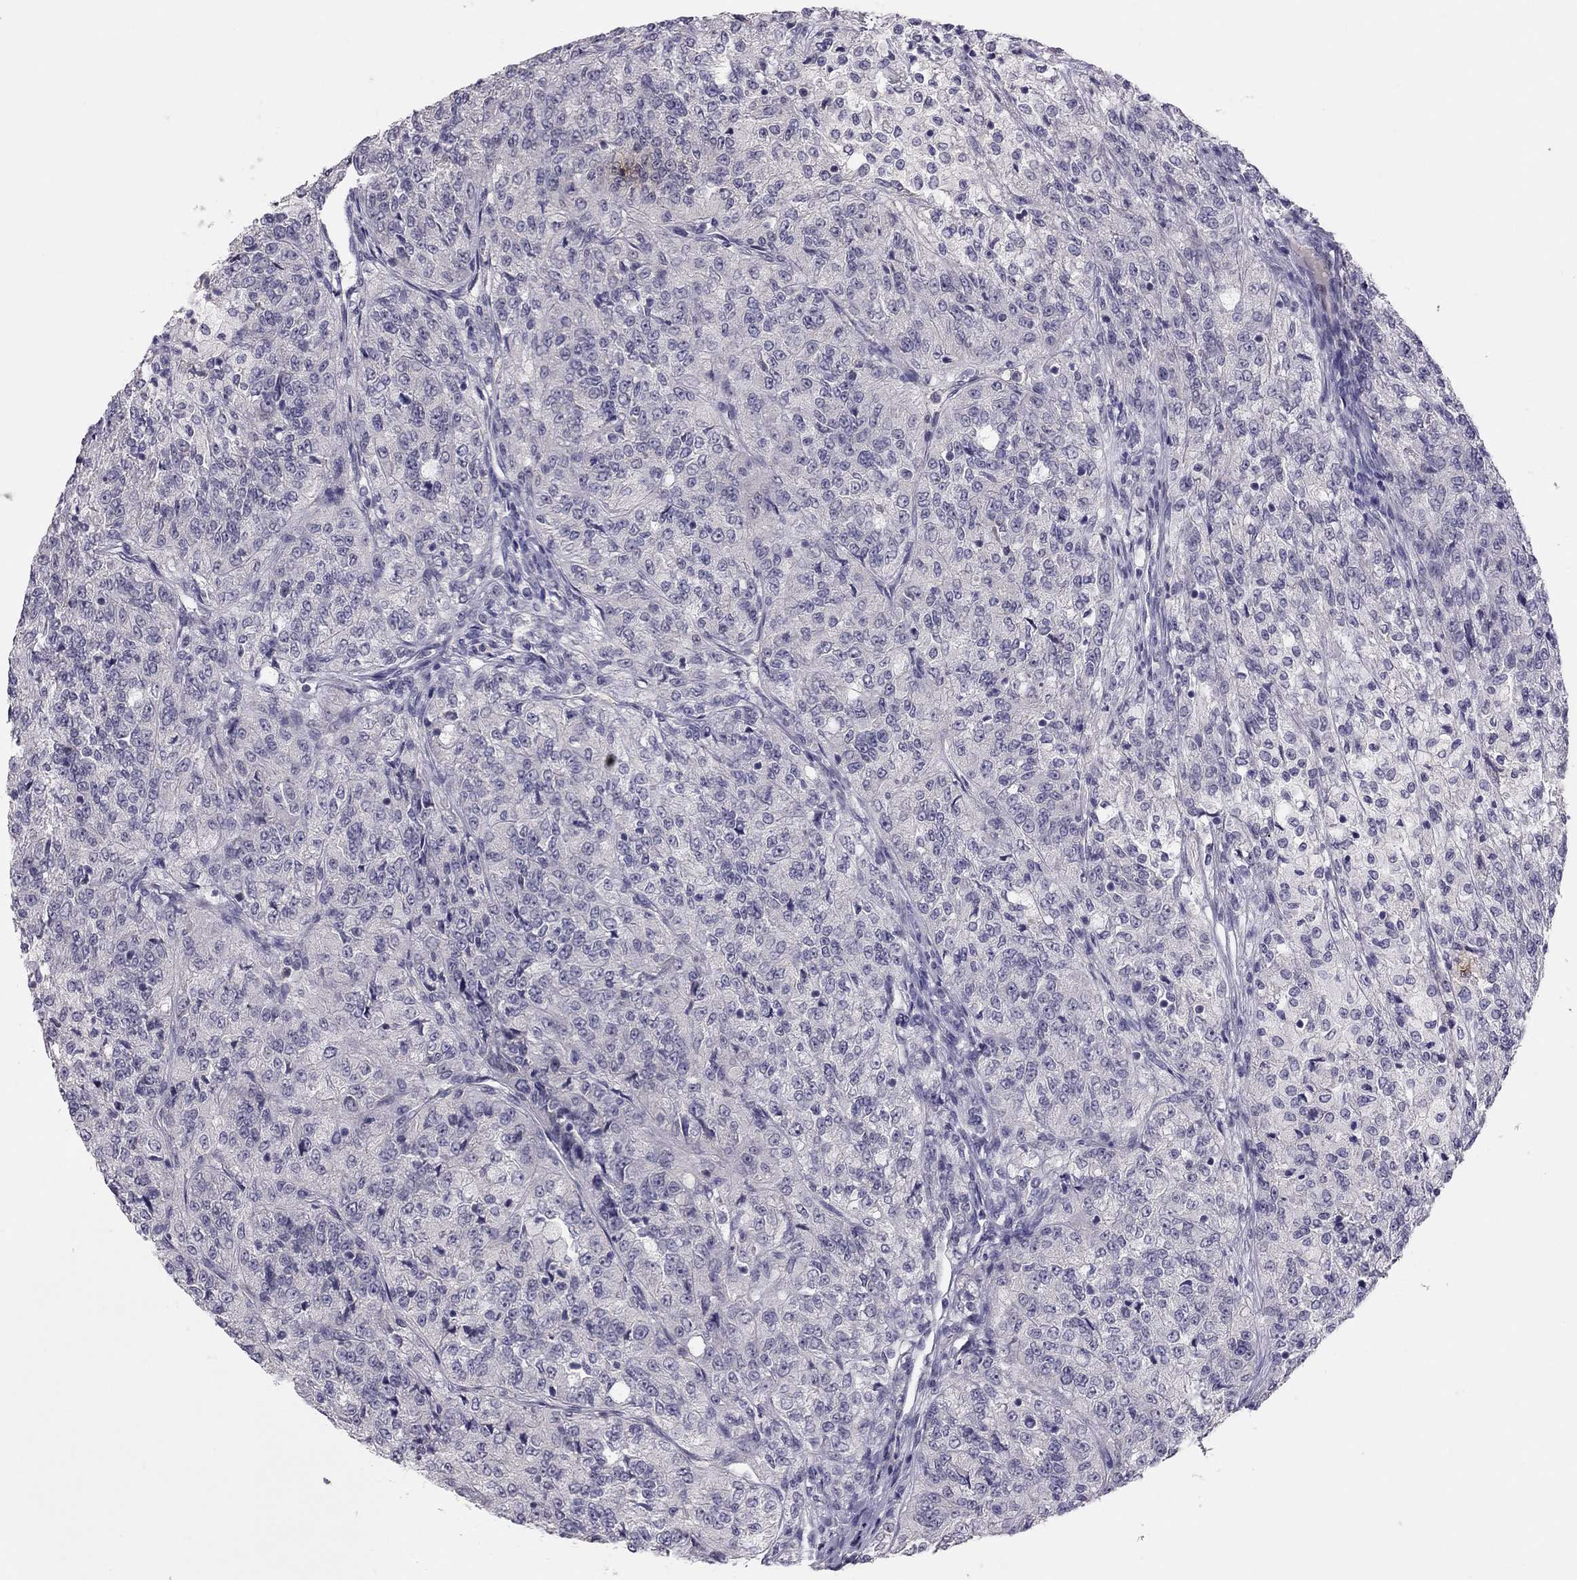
{"staining": {"intensity": "negative", "quantity": "none", "location": "none"}, "tissue": "renal cancer", "cell_type": "Tumor cells", "image_type": "cancer", "snomed": [{"axis": "morphology", "description": "Adenocarcinoma, NOS"}, {"axis": "topography", "description": "Kidney"}], "caption": "The micrograph exhibits no staining of tumor cells in renal cancer (adenocarcinoma).", "gene": "ADORA2A", "patient": {"sex": "female", "age": 63}}